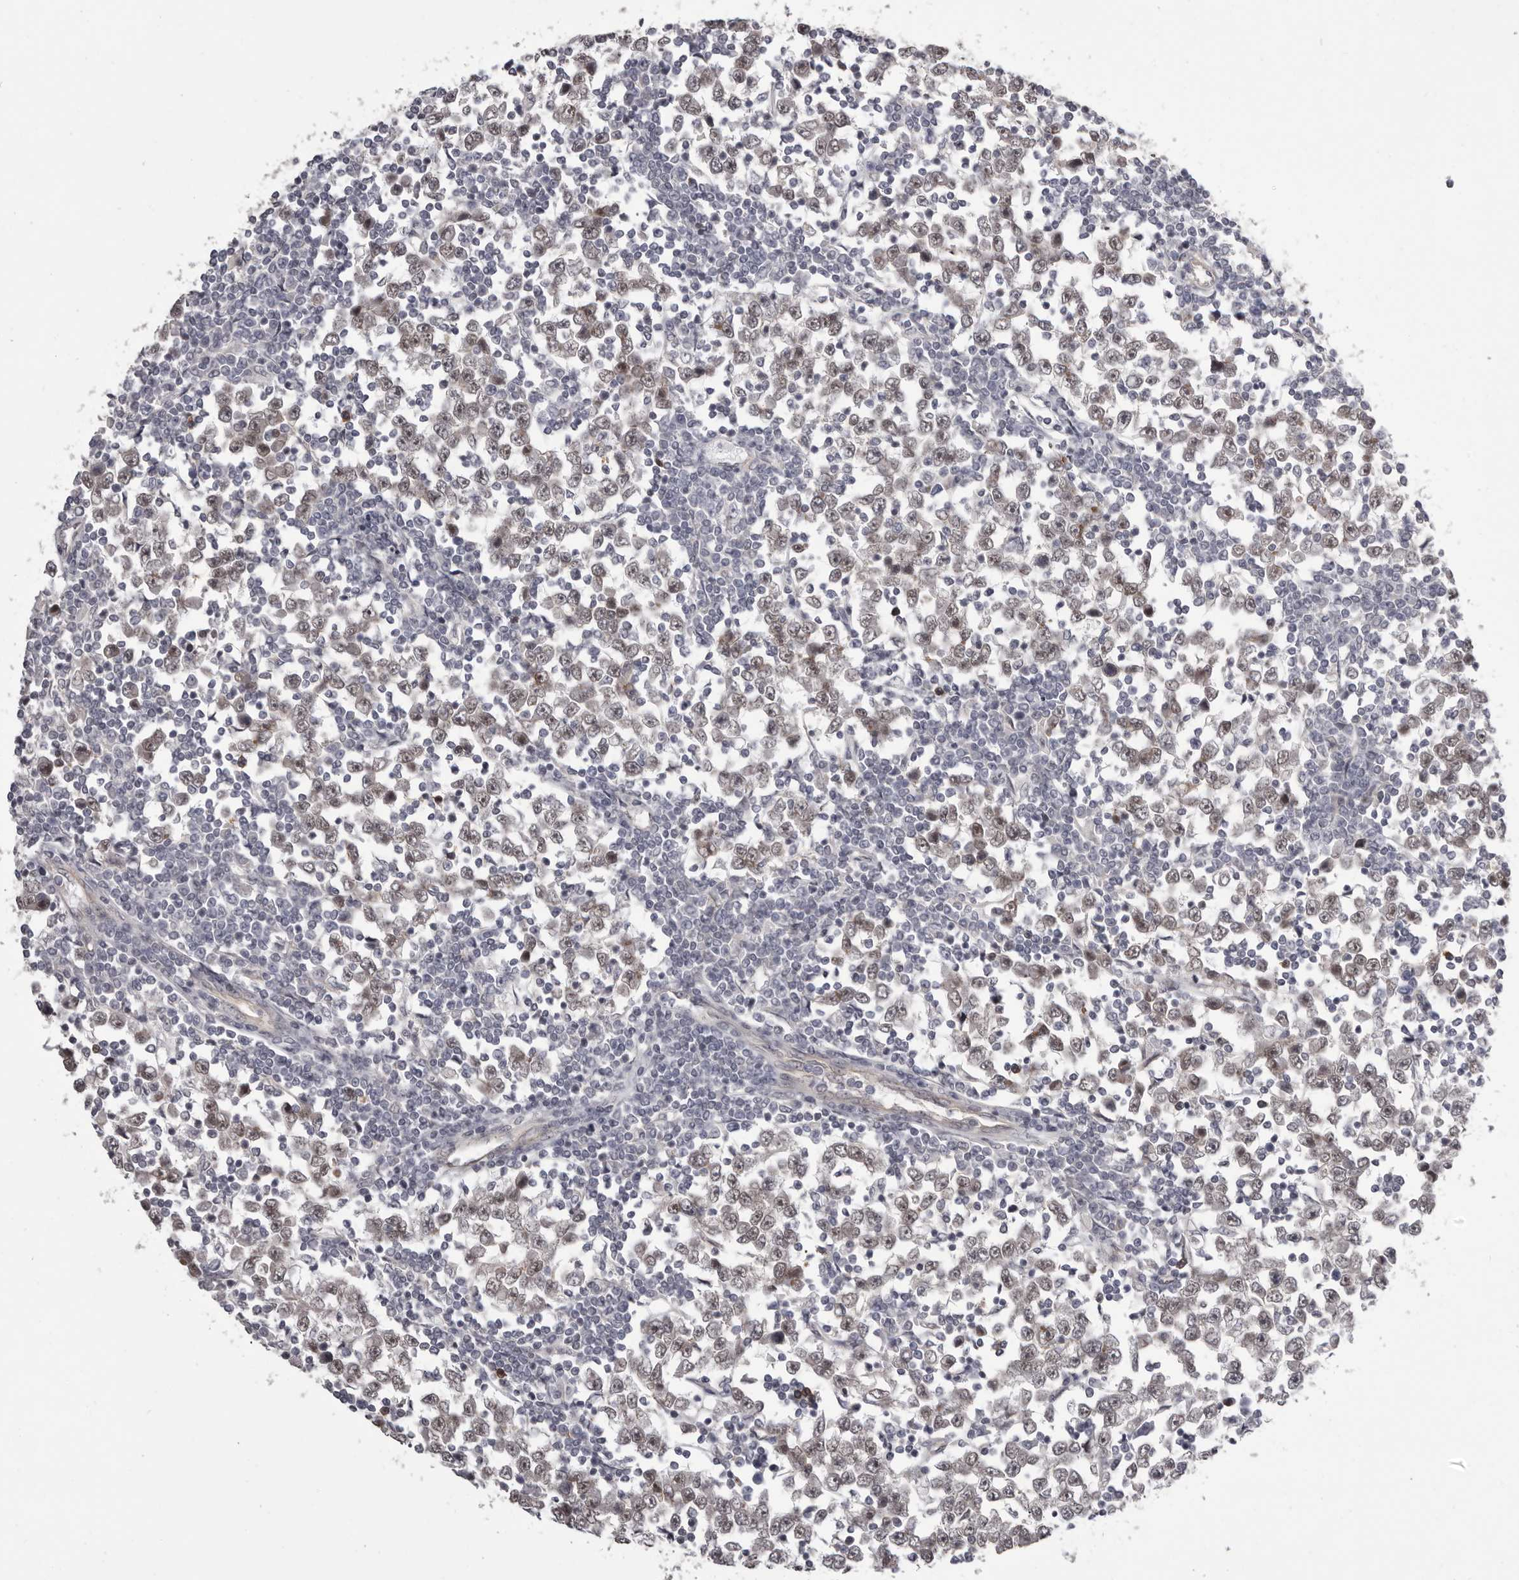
{"staining": {"intensity": "weak", "quantity": "25%-75%", "location": "nuclear"}, "tissue": "testis cancer", "cell_type": "Tumor cells", "image_type": "cancer", "snomed": [{"axis": "morphology", "description": "Seminoma, NOS"}, {"axis": "topography", "description": "Testis"}], "caption": "An image of testis seminoma stained for a protein demonstrates weak nuclear brown staining in tumor cells.", "gene": "RNF2", "patient": {"sex": "male", "age": 65}}